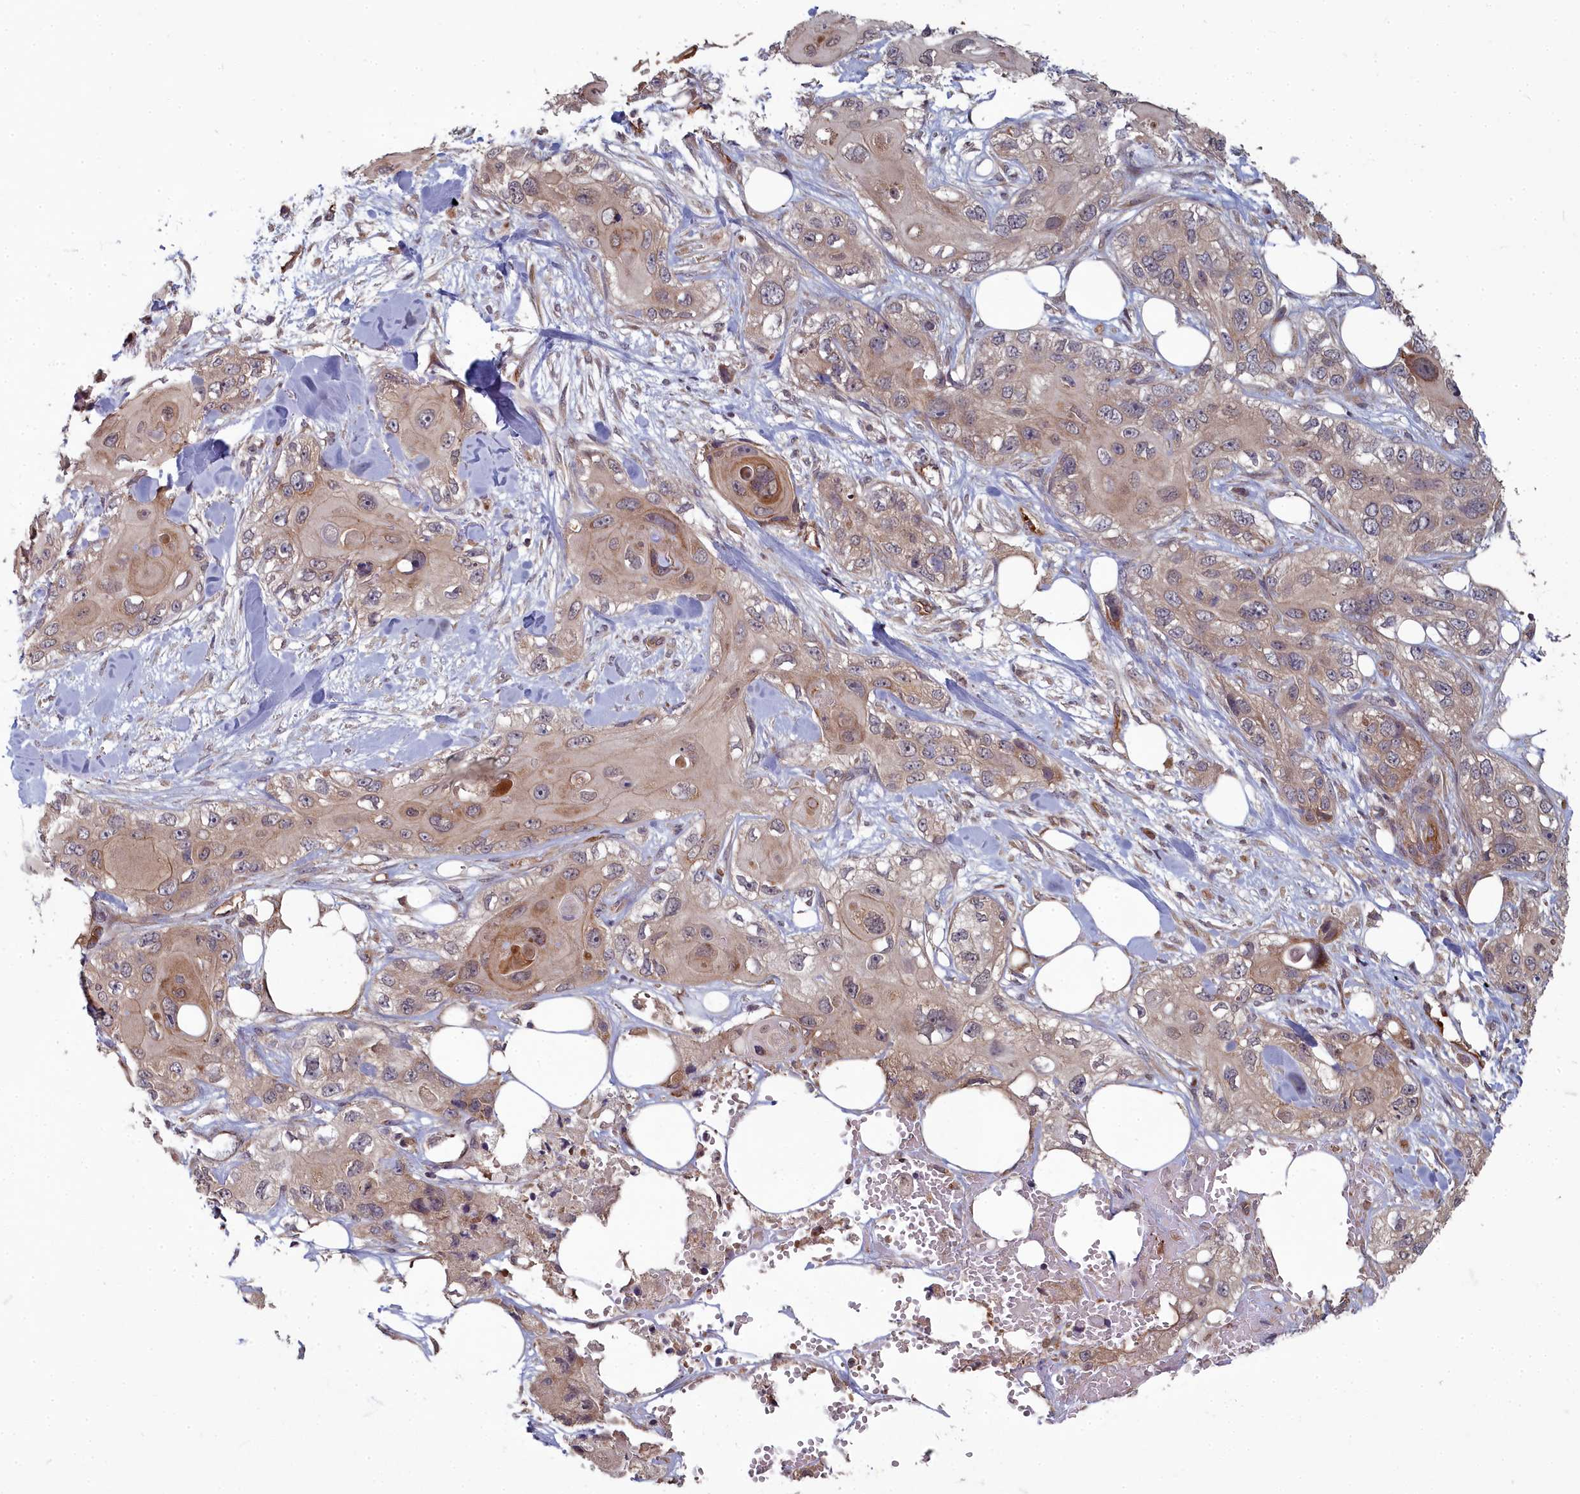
{"staining": {"intensity": "moderate", "quantity": "25%-75%", "location": "cytoplasmic/membranous,nuclear"}, "tissue": "skin cancer", "cell_type": "Tumor cells", "image_type": "cancer", "snomed": [{"axis": "morphology", "description": "Normal tissue, NOS"}, {"axis": "morphology", "description": "Squamous cell carcinoma, NOS"}, {"axis": "topography", "description": "Skin"}], "caption": "The histopathology image displays immunohistochemical staining of skin squamous cell carcinoma. There is moderate cytoplasmic/membranous and nuclear expression is seen in about 25%-75% of tumor cells.", "gene": "TSPYL4", "patient": {"sex": "male", "age": 72}}